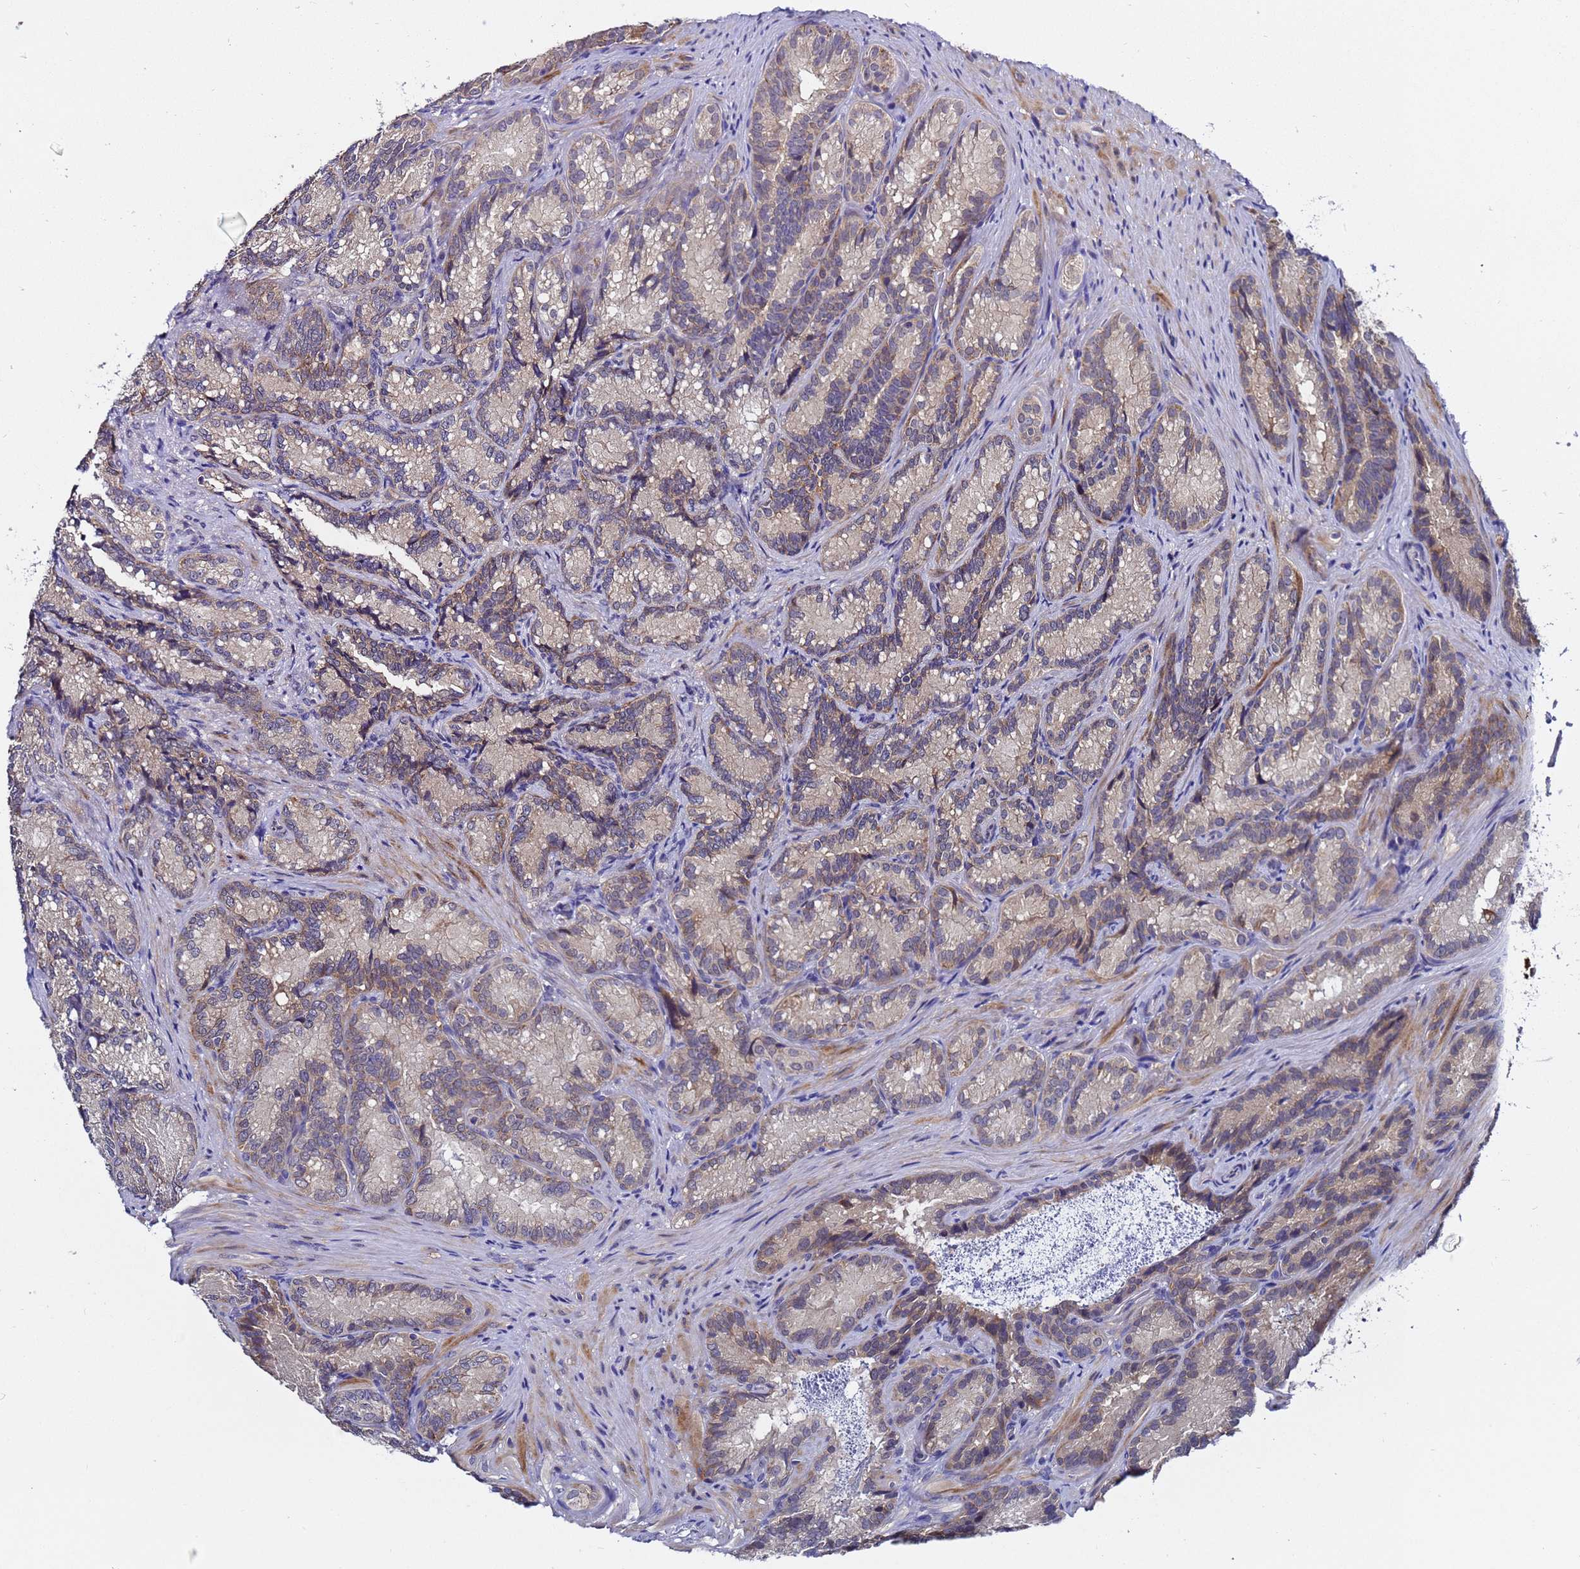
{"staining": {"intensity": "moderate", "quantity": "25%-75%", "location": "cytoplasmic/membranous"}, "tissue": "seminal vesicle", "cell_type": "Glandular cells", "image_type": "normal", "snomed": [{"axis": "morphology", "description": "Normal tissue, NOS"}, {"axis": "topography", "description": "Seminal veicle"}], "caption": "High-magnification brightfield microscopy of normal seminal vesicle stained with DAB (3,3'-diaminobenzidine) (brown) and counterstained with hematoxylin (blue). glandular cells exhibit moderate cytoplasmic/membranous staining is seen in about25%-75% of cells.", "gene": "ANAPC13", "patient": {"sex": "male", "age": 58}}